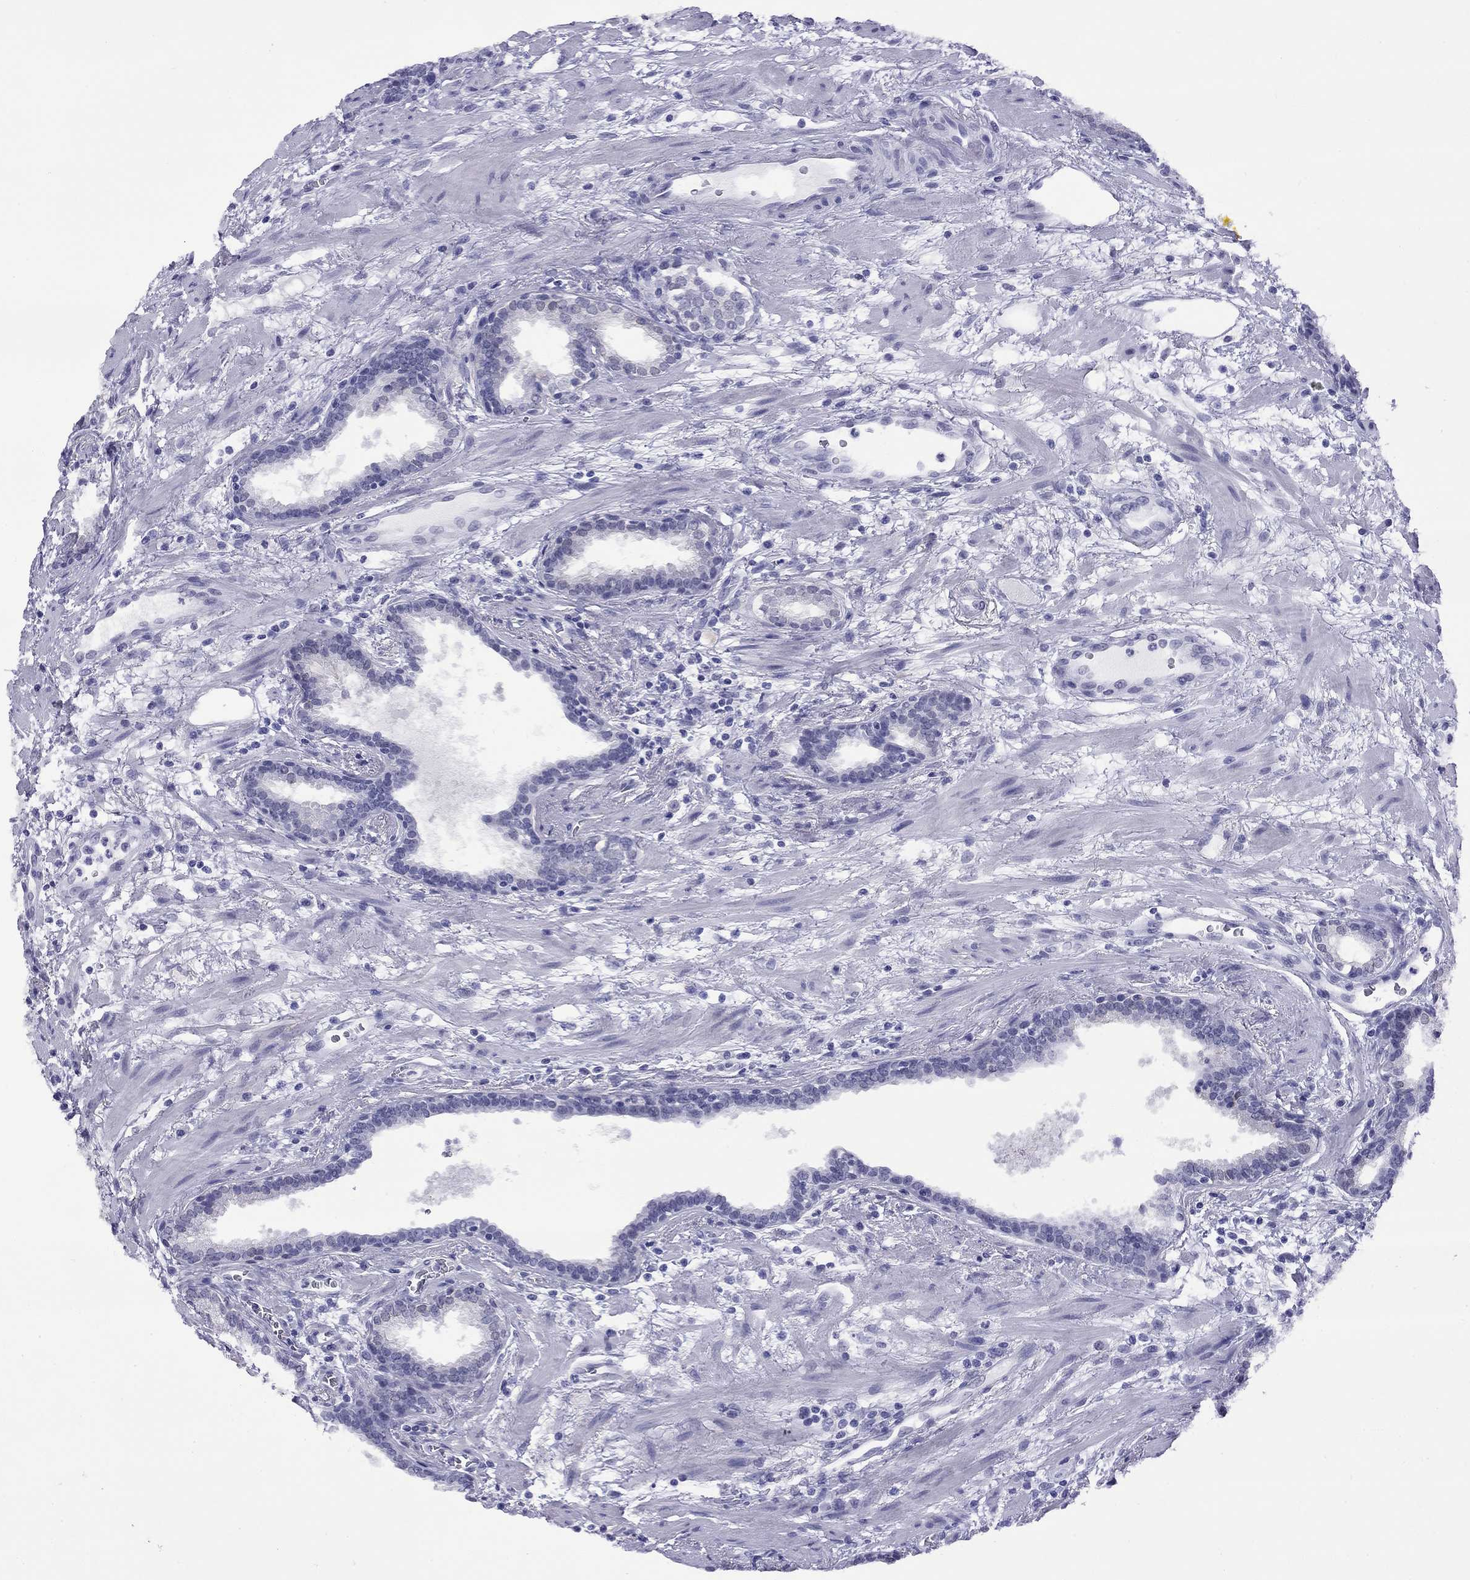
{"staining": {"intensity": "negative", "quantity": "none", "location": "none"}, "tissue": "prostate cancer", "cell_type": "Tumor cells", "image_type": "cancer", "snomed": [{"axis": "morphology", "description": "Adenocarcinoma, NOS"}, {"axis": "topography", "description": "Prostate"}], "caption": "This is a image of immunohistochemistry (IHC) staining of prostate adenocarcinoma, which shows no positivity in tumor cells. (DAB IHC, high magnification).", "gene": "SLC30A8", "patient": {"sex": "male", "age": 66}}